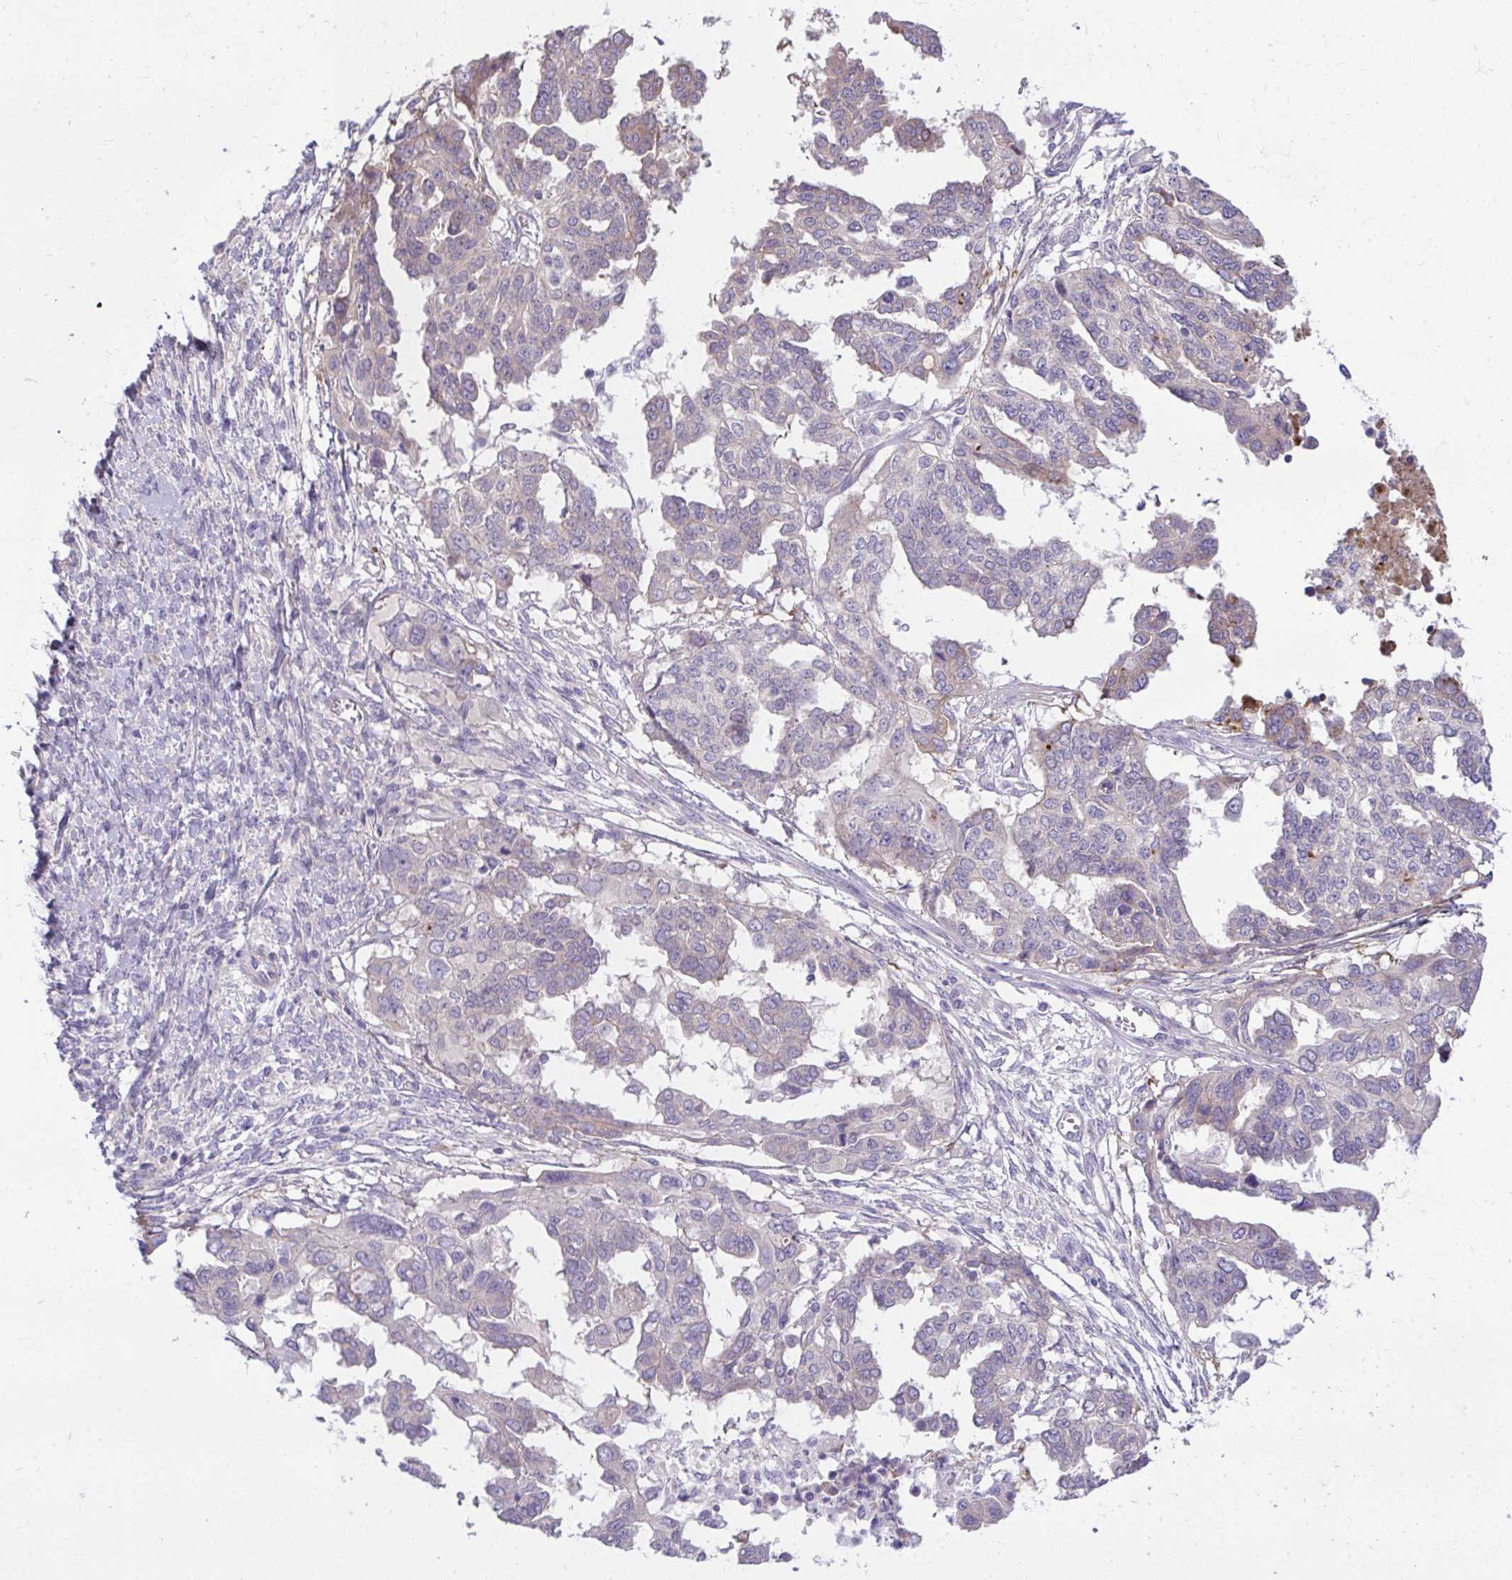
{"staining": {"intensity": "negative", "quantity": "none", "location": "none"}, "tissue": "ovarian cancer", "cell_type": "Tumor cells", "image_type": "cancer", "snomed": [{"axis": "morphology", "description": "Cystadenocarcinoma, serous, NOS"}, {"axis": "topography", "description": "Ovary"}], "caption": "Serous cystadenocarcinoma (ovarian) stained for a protein using immunohistochemistry shows no positivity tumor cells.", "gene": "PIGZ", "patient": {"sex": "female", "age": 53}}